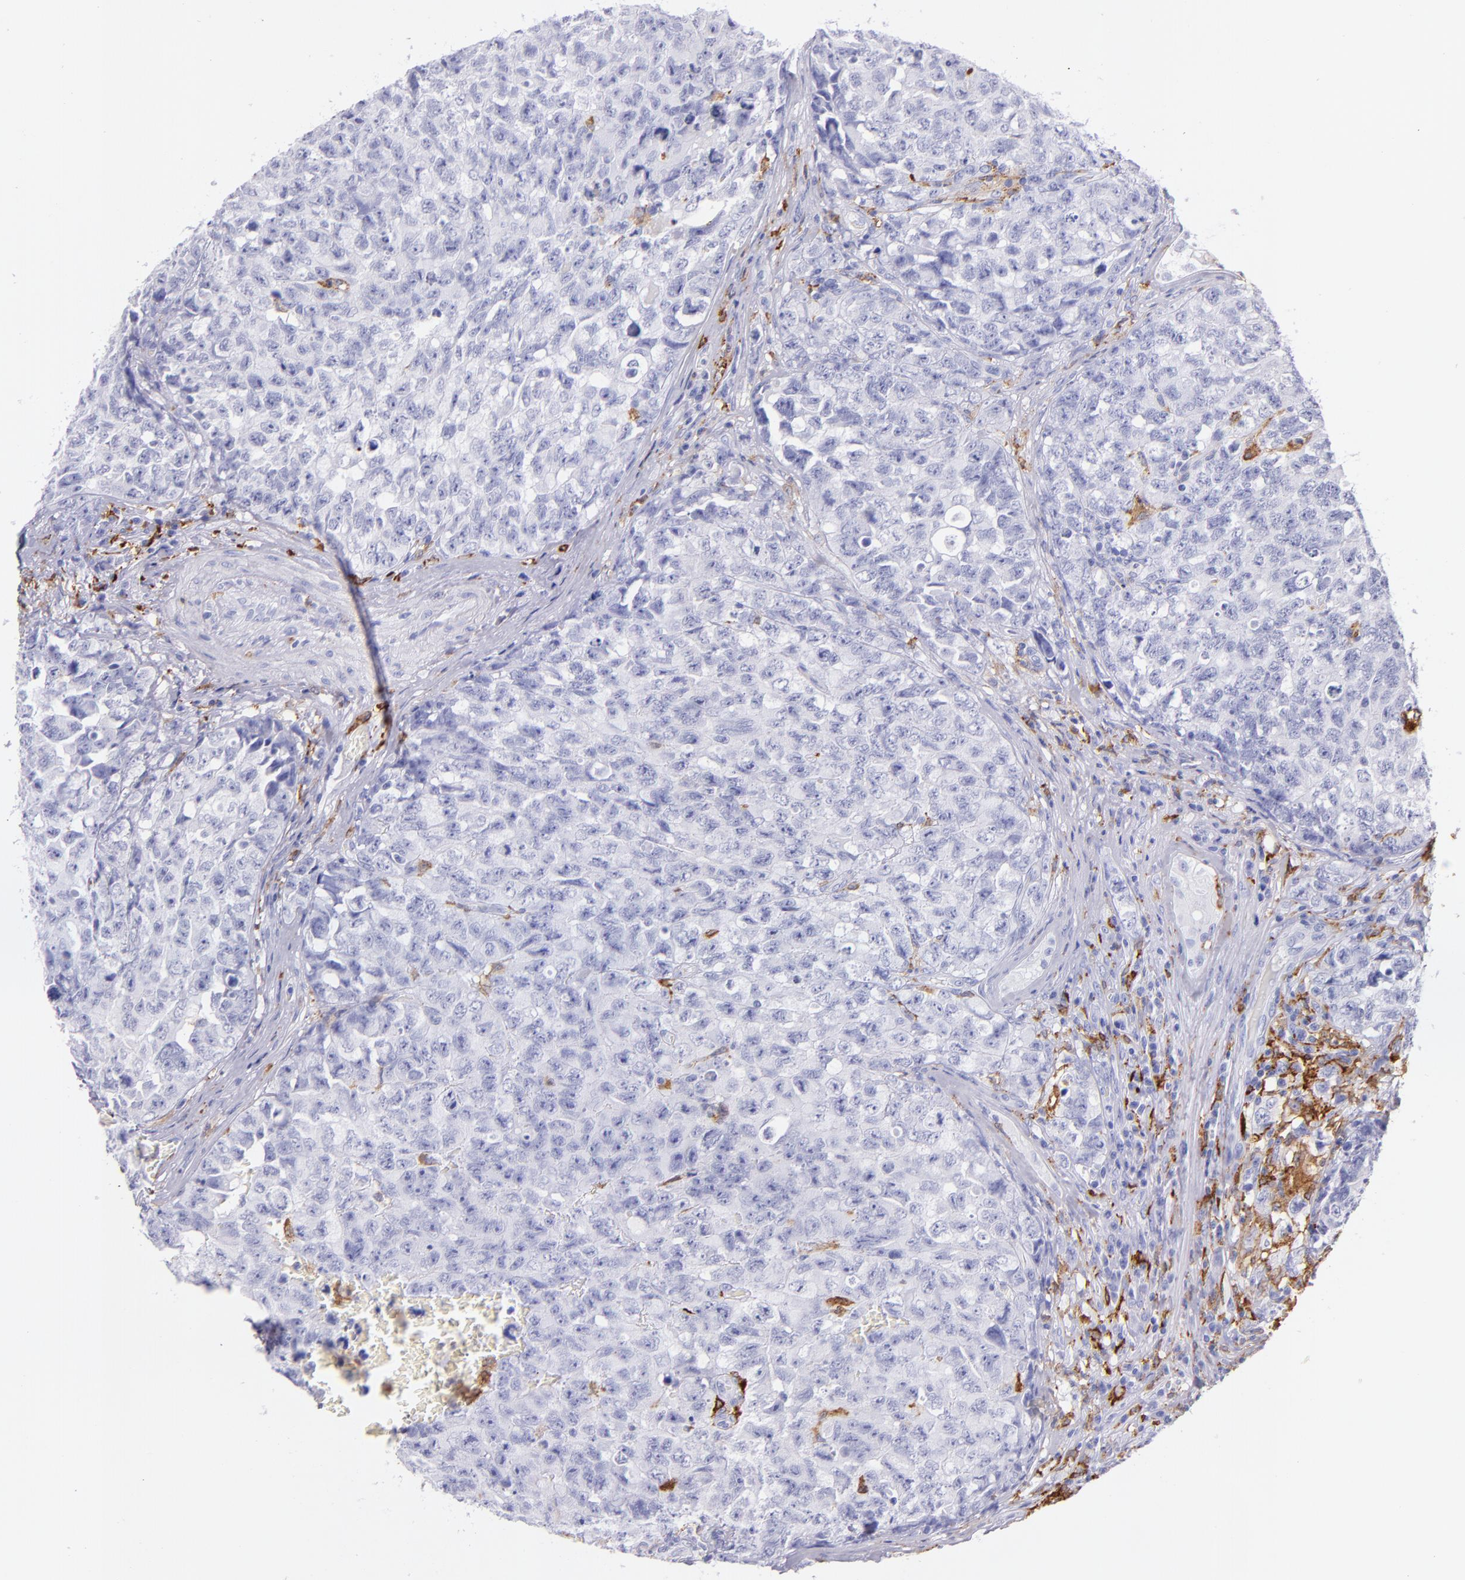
{"staining": {"intensity": "negative", "quantity": "none", "location": "none"}, "tissue": "testis cancer", "cell_type": "Tumor cells", "image_type": "cancer", "snomed": [{"axis": "morphology", "description": "Carcinoma, Embryonal, NOS"}, {"axis": "topography", "description": "Testis"}], "caption": "The micrograph demonstrates no staining of tumor cells in testis cancer.", "gene": "CD163", "patient": {"sex": "male", "age": 31}}